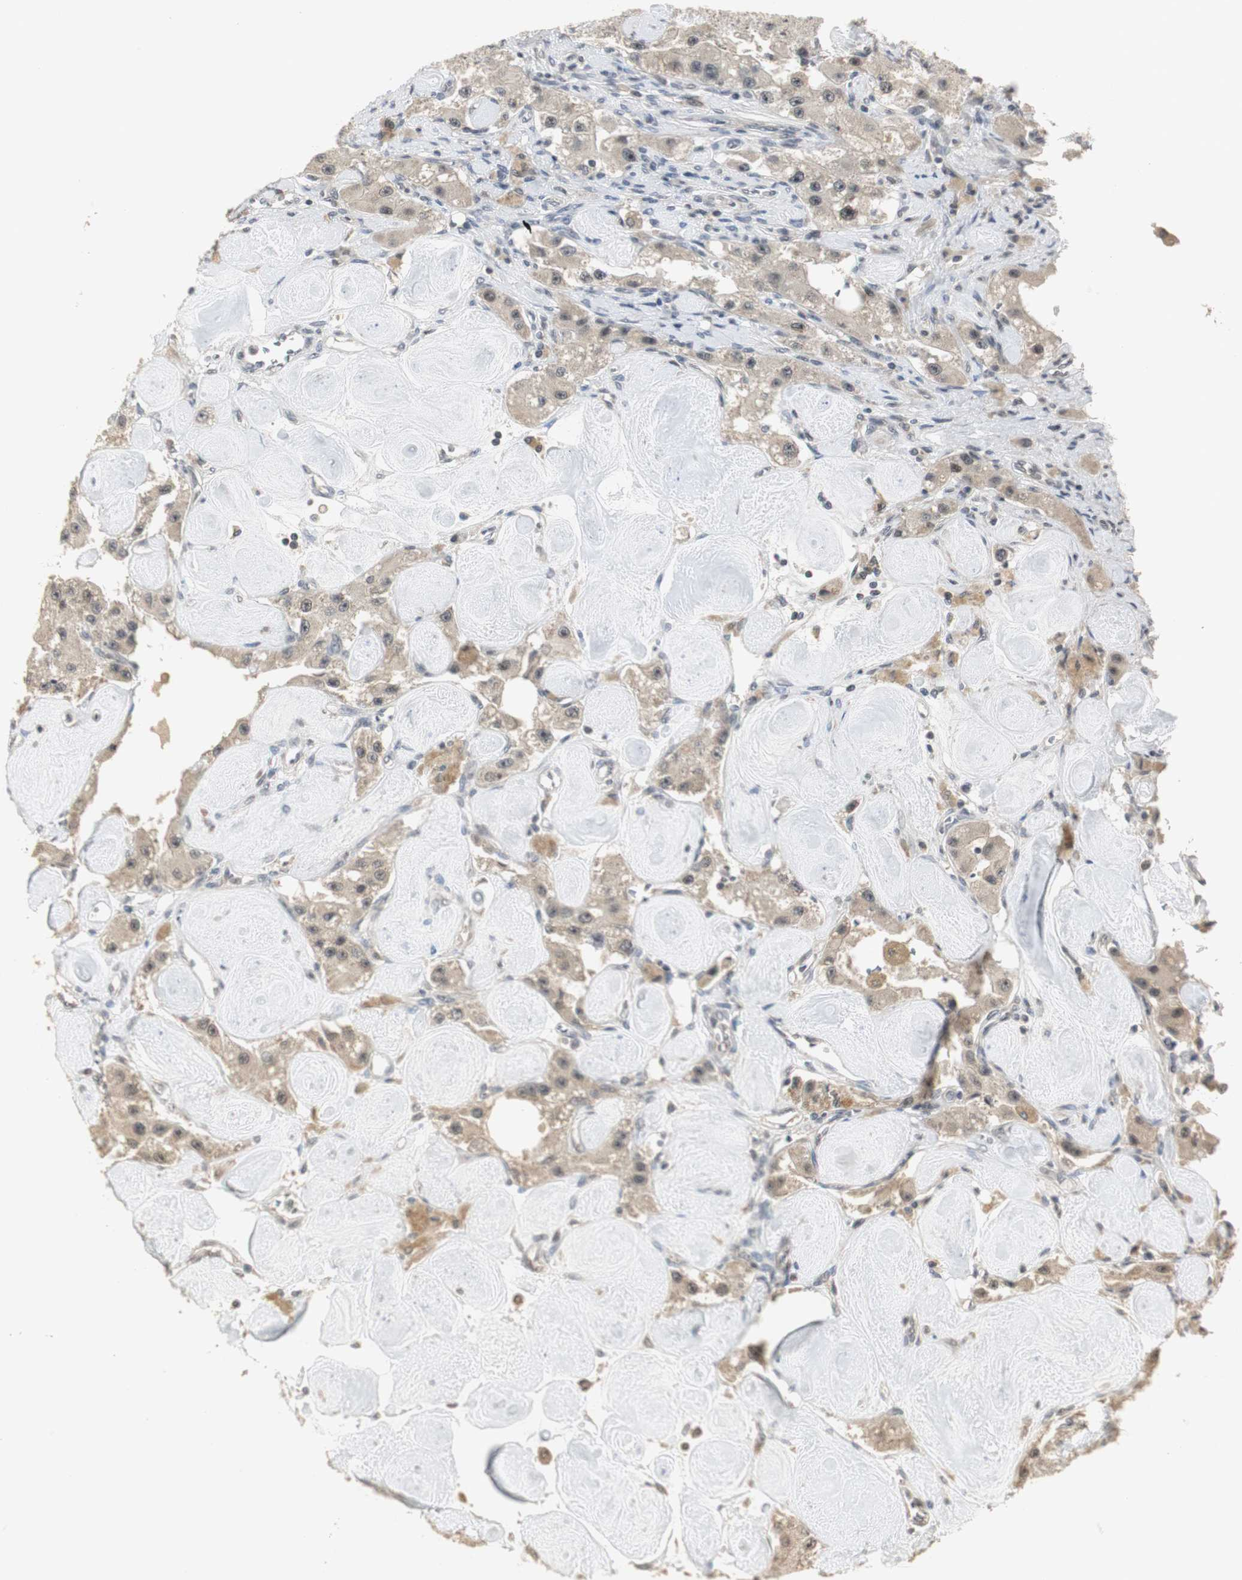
{"staining": {"intensity": "weak", "quantity": ">75%", "location": "cytoplasmic/membranous"}, "tissue": "carcinoid", "cell_type": "Tumor cells", "image_type": "cancer", "snomed": [{"axis": "morphology", "description": "Carcinoid, malignant, NOS"}, {"axis": "topography", "description": "Pancreas"}], "caption": "Immunohistochemistry (IHC) micrograph of neoplastic tissue: carcinoid stained using immunohistochemistry (IHC) shows low levels of weak protein expression localized specifically in the cytoplasmic/membranous of tumor cells, appearing as a cytoplasmic/membranous brown color.", "gene": "ELOA", "patient": {"sex": "male", "age": 41}}